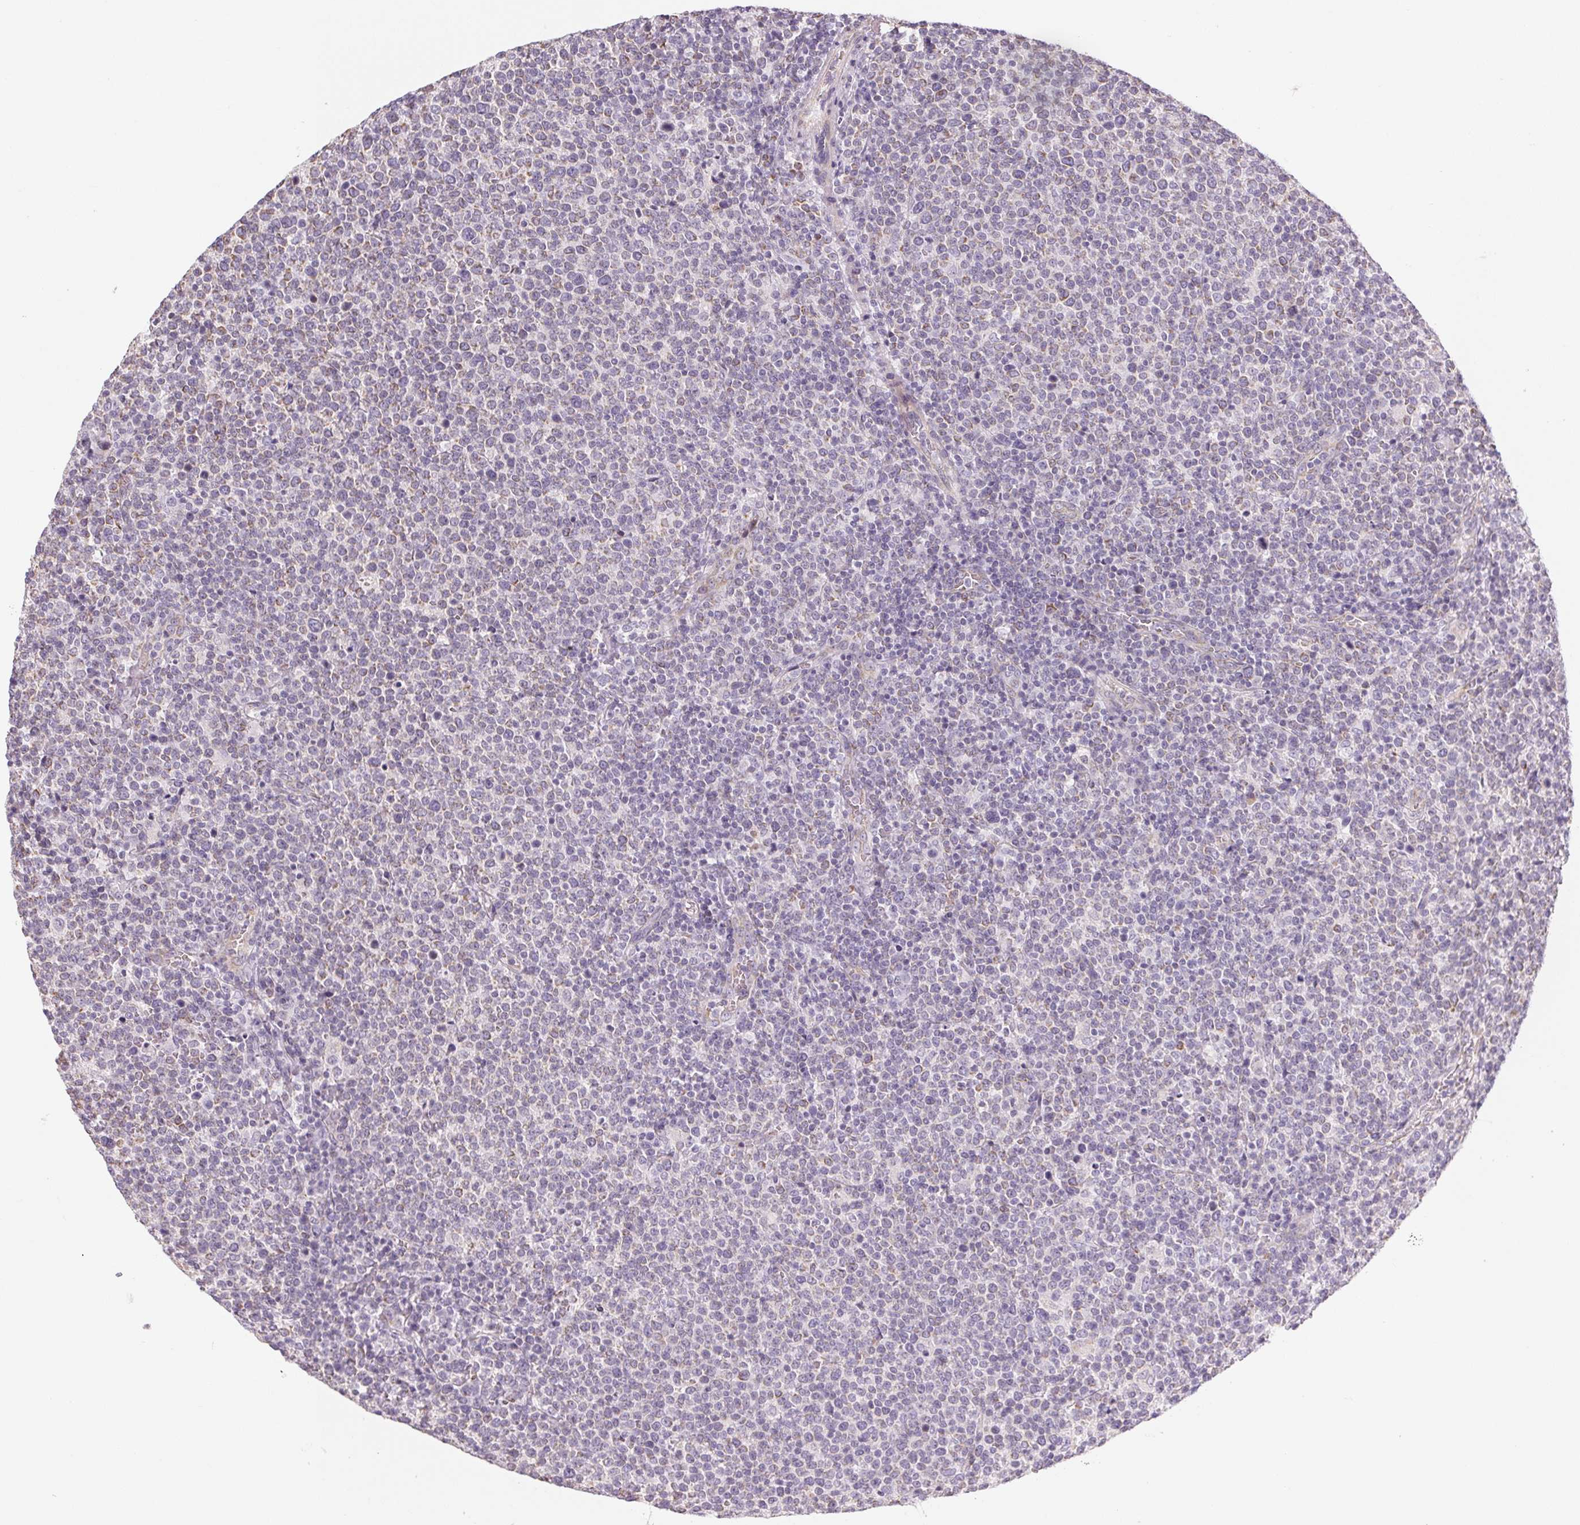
{"staining": {"intensity": "negative", "quantity": "none", "location": "none"}, "tissue": "lymphoma", "cell_type": "Tumor cells", "image_type": "cancer", "snomed": [{"axis": "morphology", "description": "Malignant lymphoma, non-Hodgkin's type, High grade"}, {"axis": "topography", "description": "Lymph node"}], "caption": "Human malignant lymphoma, non-Hodgkin's type (high-grade) stained for a protein using IHC shows no positivity in tumor cells.", "gene": "SMYD1", "patient": {"sex": "male", "age": 61}}